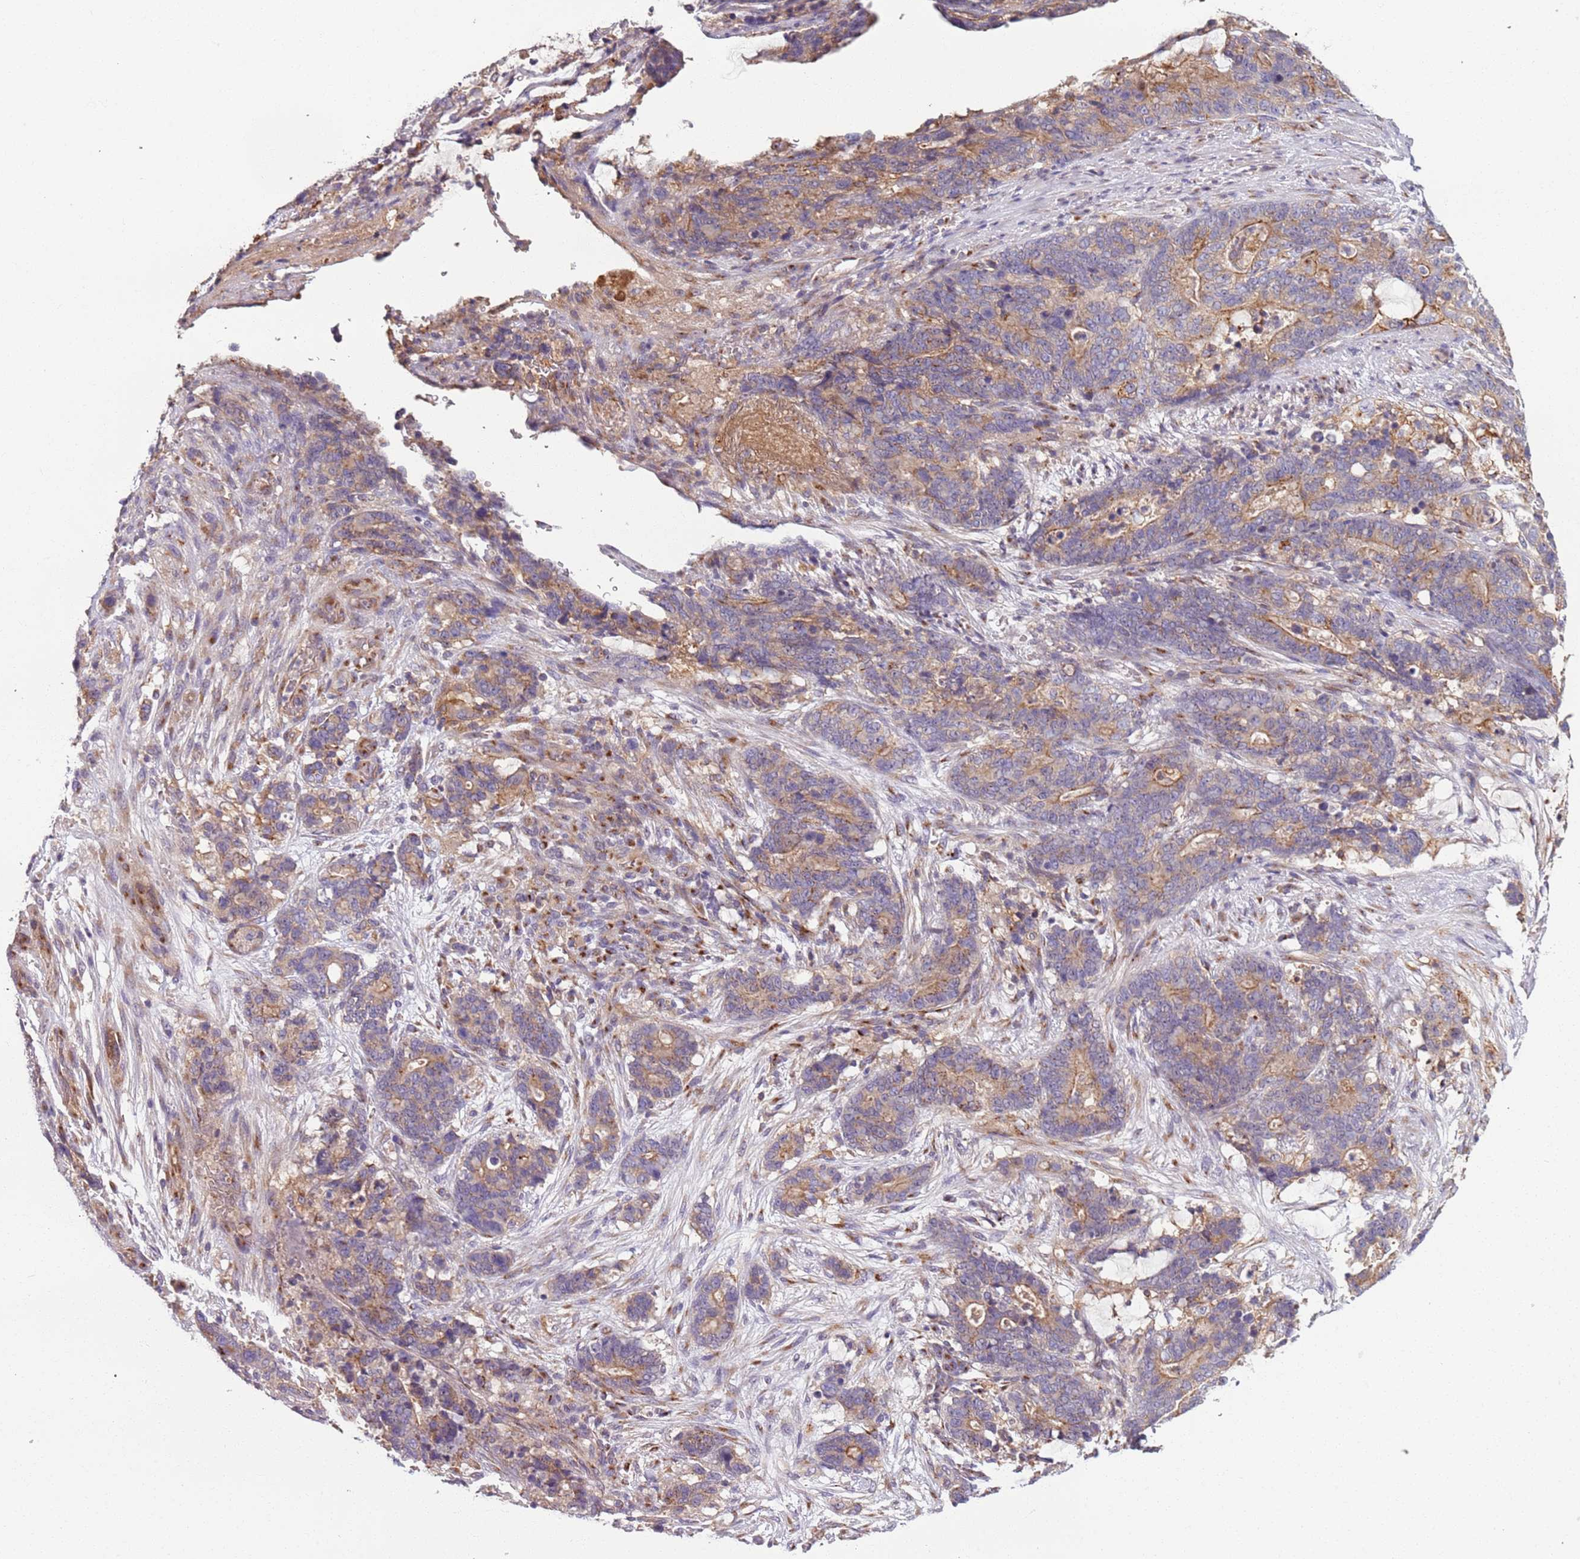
{"staining": {"intensity": "moderate", "quantity": "<25%", "location": "cytoplasmic/membranous"}, "tissue": "stomach cancer", "cell_type": "Tumor cells", "image_type": "cancer", "snomed": [{"axis": "morphology", "description": "Adenocarcinoma, NOS"}, {"axis": "topography", "description": "Stomach"}], "caption": "A micrograph of human adenocarcinoma (stomach) stained for a protein displays moderate cytoplasmic/membranous brown staining in tumor cells.", "gene": "AKTIP", "patient": {"sex": "female", "age": 76}}